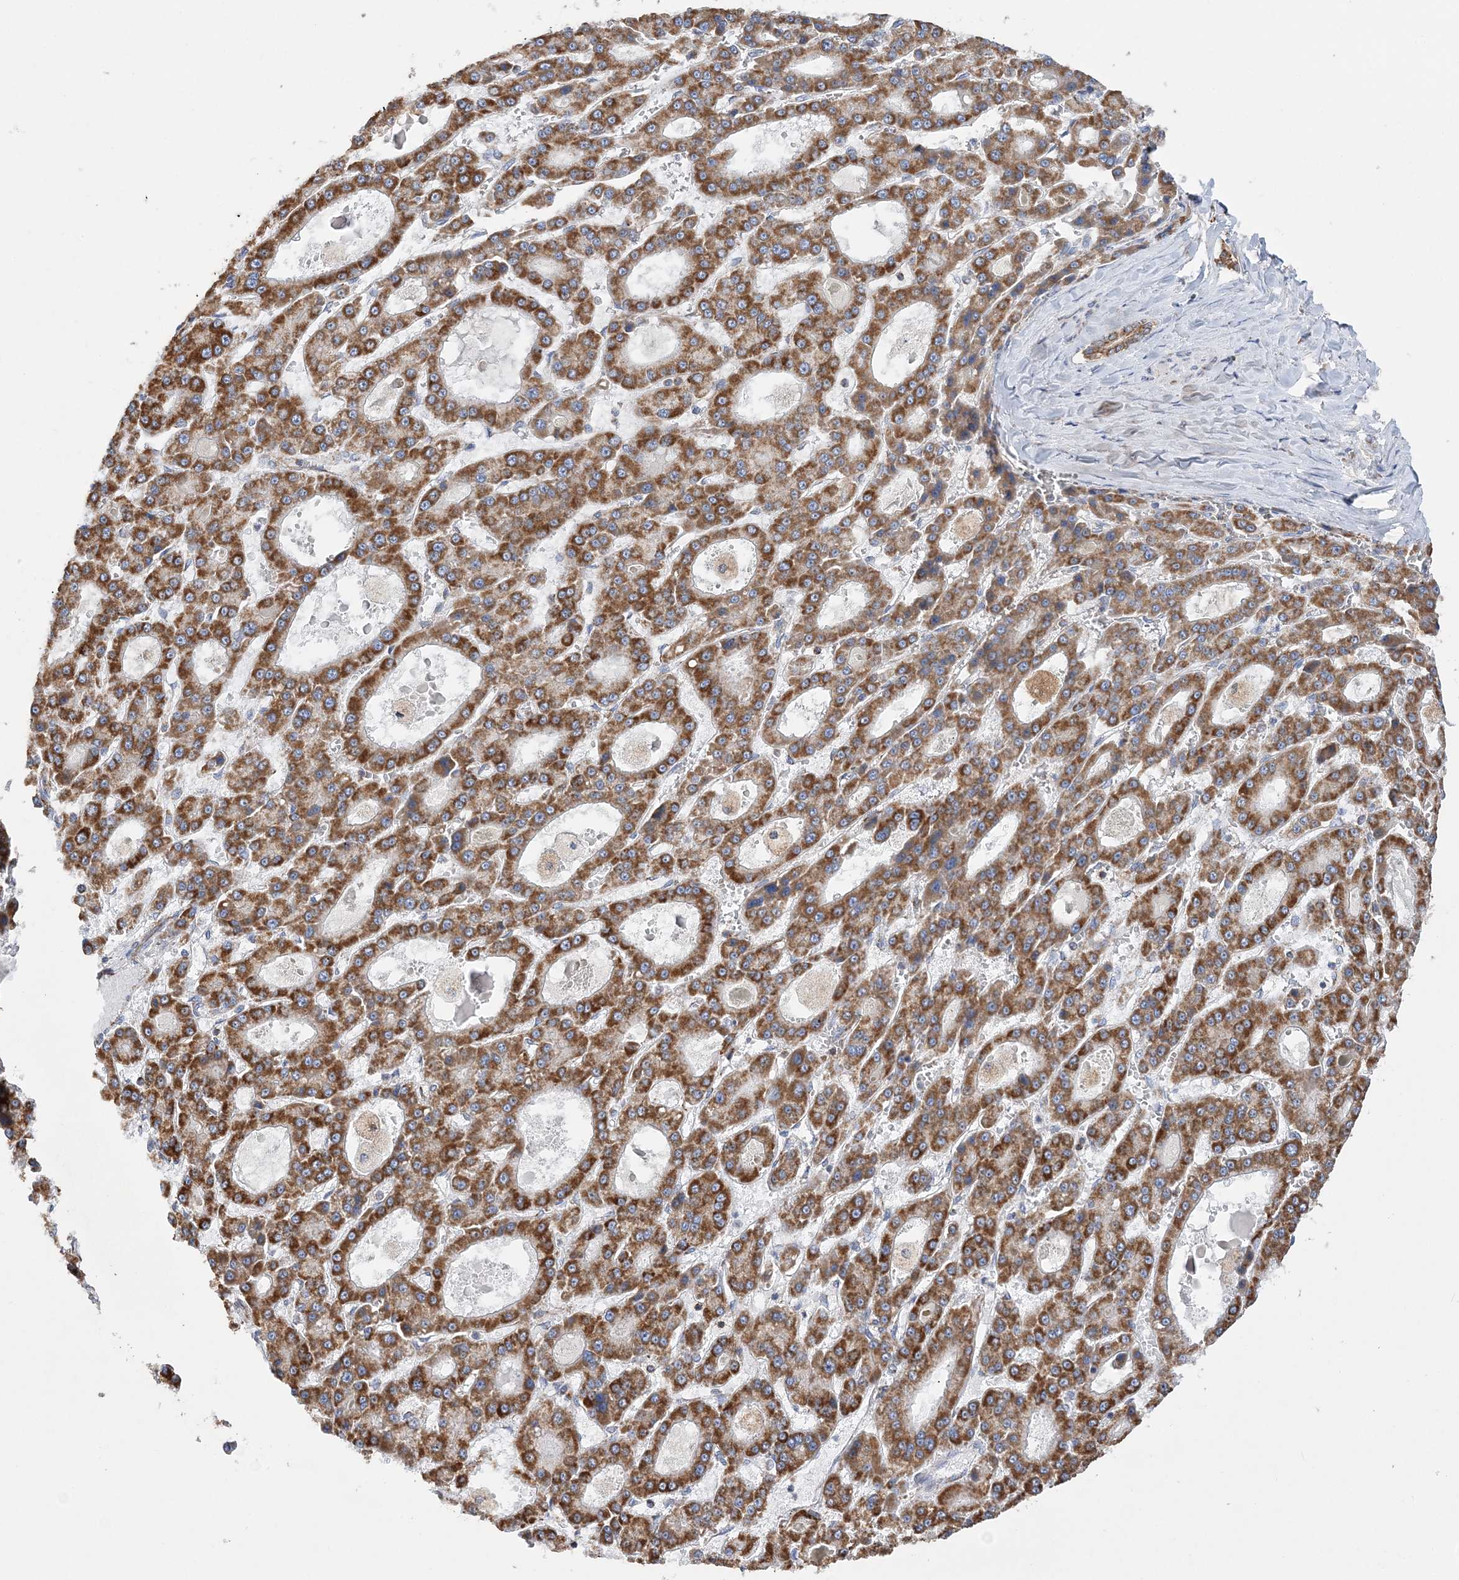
{"staining": {"intensity": "strong", "quantity": ">75%", "location": "cytoplasmic/membranous"}, "tissue": "liver cancer", "cell_type": "Tumor cells", "image_type": "cancer", "snomed": [{"axis": "morphology", "description": "Carcinoma, Hepatocellular, NOS"}, {"axis": "topography", "description": "Liver"}], "caption": "An image of human liver cancer (hepatocellular carcinoma) stained for a protein reveals strong cytoplasmic/membranous brown staining in tumor cells. (Brightfield microscopy of DAB IHC at high magnification).", "gene": "TTC32", "patient": {"sex": "male", "age": 70}}